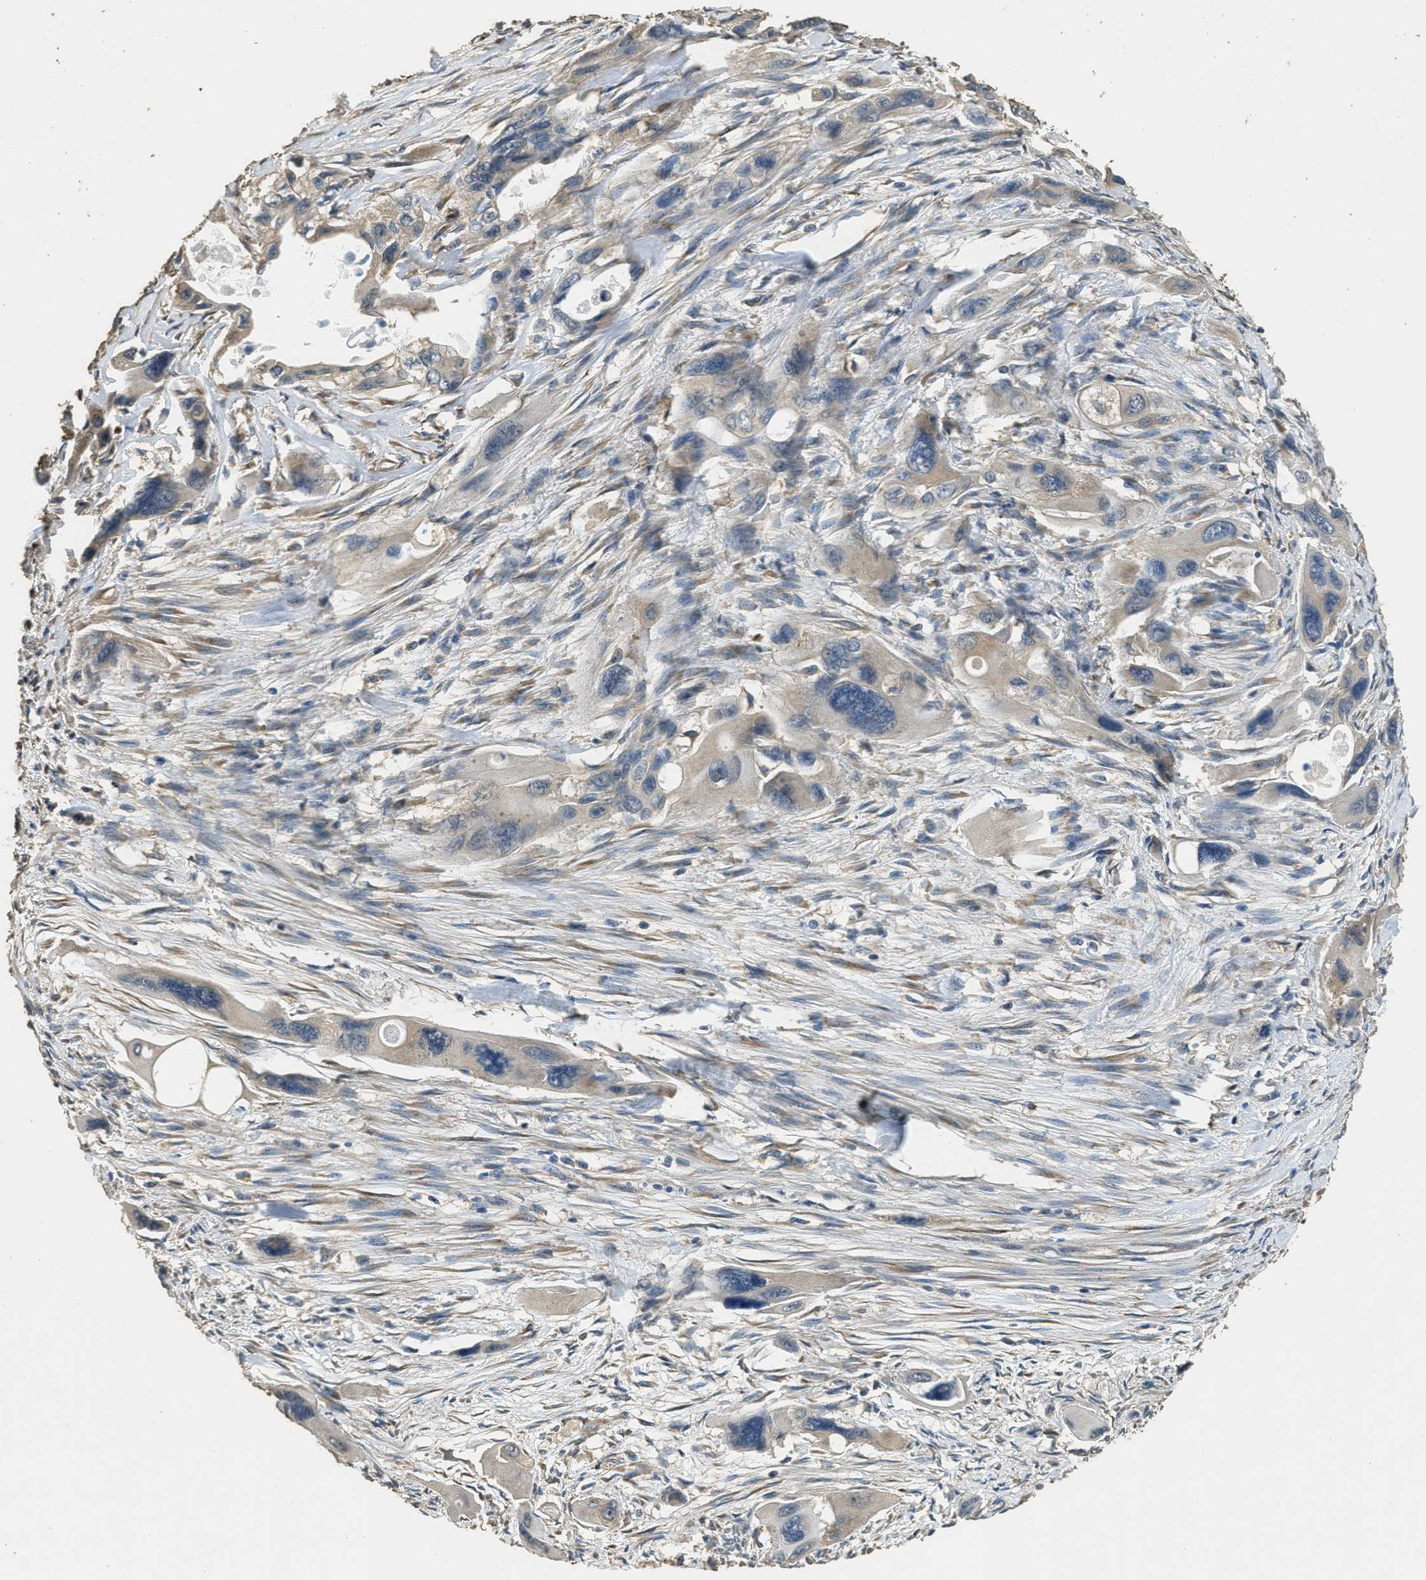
{"staining": {"intensity": "weak", "quantity": ">75%", "location": "cytoplasmic/membranous"}, "tissue": "pancreatic cancer", "cell_type": "Tumor cells", "image_type": "cancer", "snomed": [{"axis": "morphology", "description": "Adenocarcinoma, NOS"}, {"axis": "topography", "description": "Pancreas"}], "caption": "Immunohistochemistry (IHC) (DAB (3,3'-diaminobenzidine)) staining of pancreatic cancer (adenocarcinoma) shows weak cytoplasmic/membranous protein expression in about >75% of tumor cells.", "gene": "RAB6B", "patient": {"sex": "male", "age": 73}}